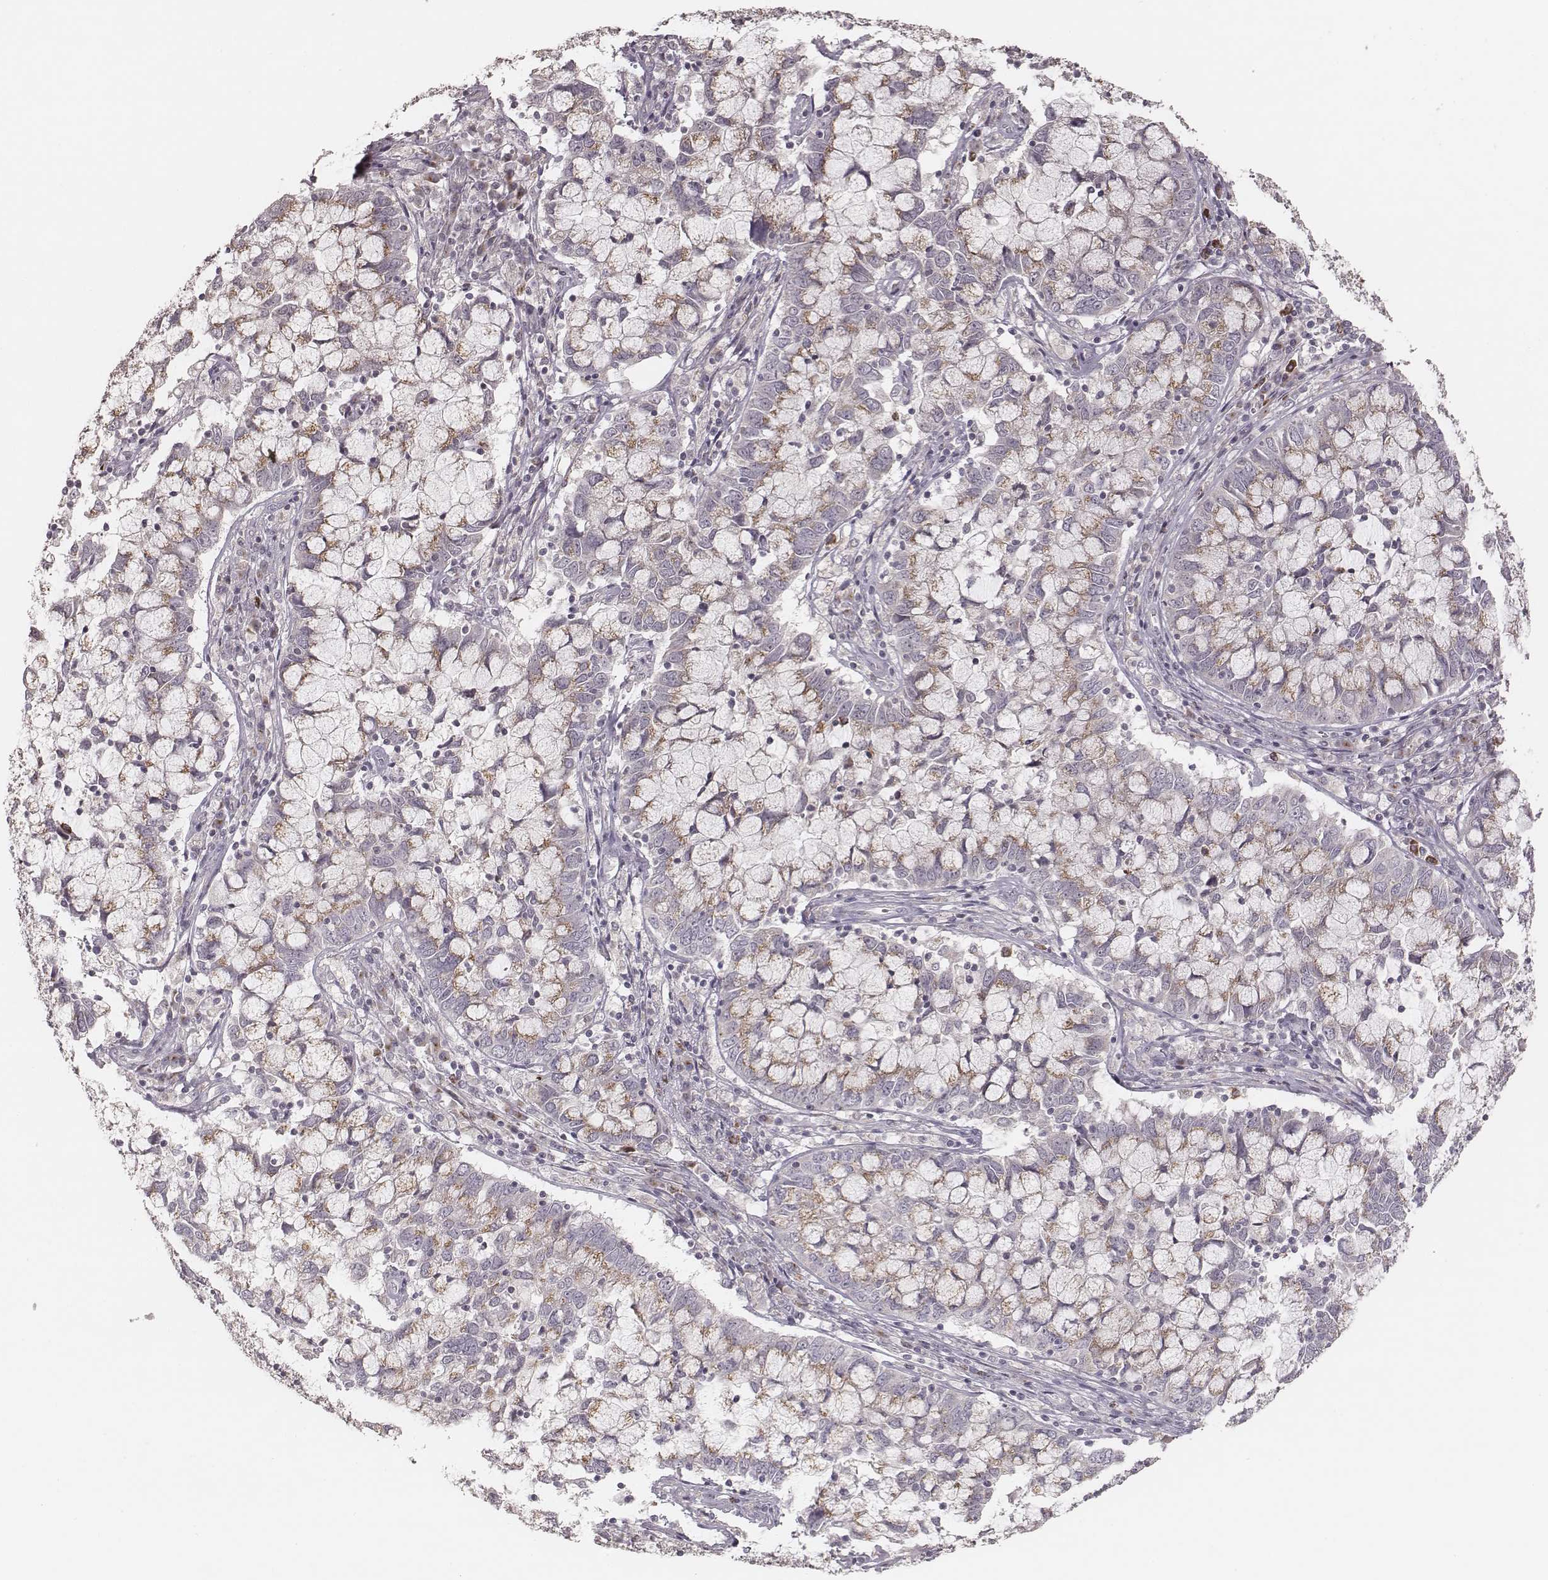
{"staining": {"intensity": "moderate", "quantity": ">75%", "location": "cytoplasmic/membranous"}, "tissue": "cervical cancer", "cell_type": "Tumor cells", "image_type": "cancer", "snomed": [{"axis": "morphology", "description": "Adenocarcinoma, NOS"}, {"axis": "topography", "description": "Cervix"}], "caption": "Tumor cells exhibit medium levels of moderate cytoplasmic/membranous staining in about >75% of cells in human cervical adenocarcinoma. Nuclei are stained in blue.", "gene": "ABCA7", "patient": {"sex": "female", "age": 40}}